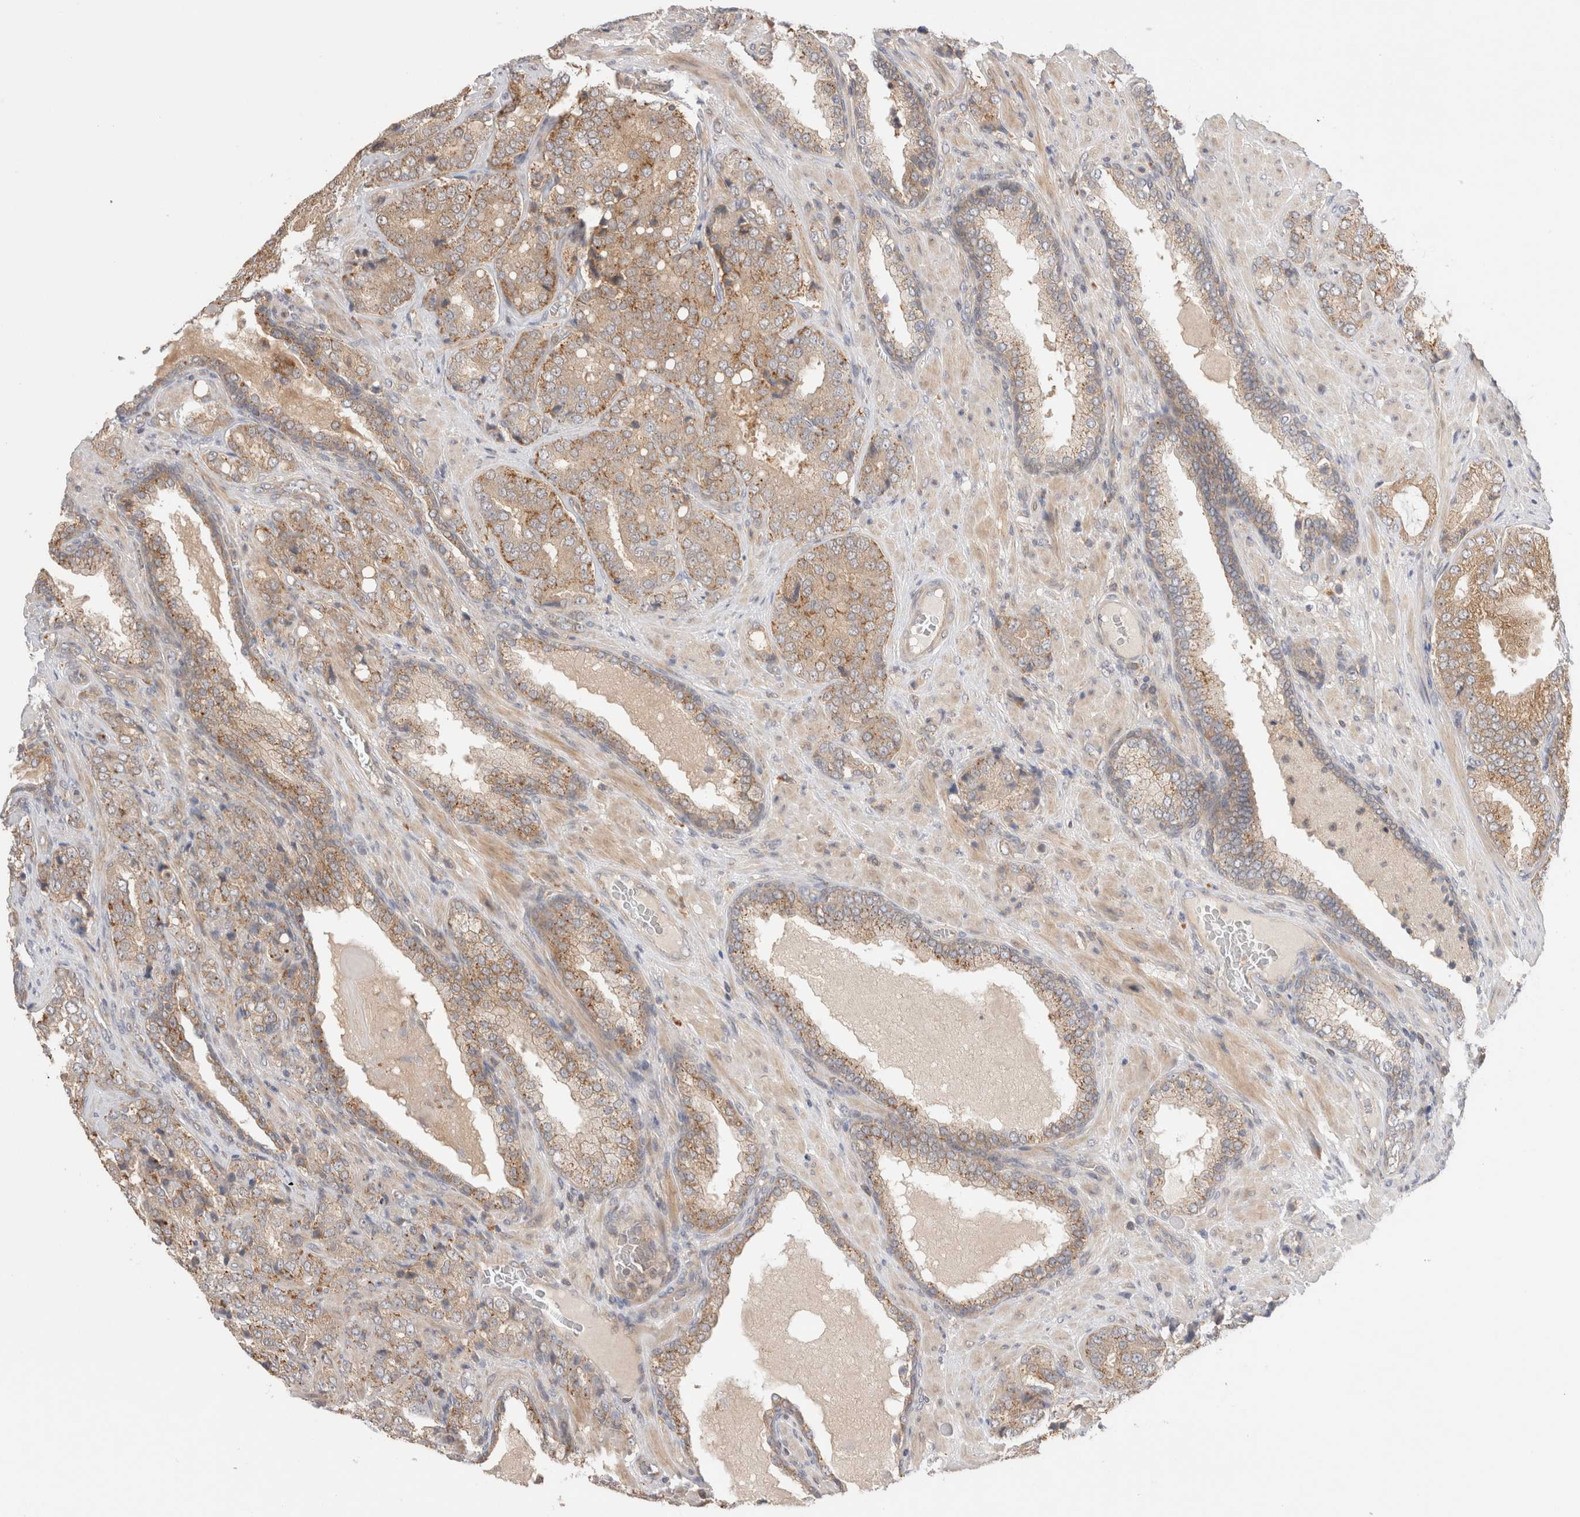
{"staining": {"intensity": "moderate", "quantity": ">75%", "location": "cytoplasmic/membranous"}, "tissue": "prostate cancer", "cell_type": "Tumor cells", "image_type": "cancer", "snomed": [{"axis": "morphology", "description": "Adenocarcinoma, High grade"}, {"axis": "topography", "description": "Prostate"}], "caption": "Protein expression by immunohistochemistry (IHC) shows moderate cytoplasmic/membranous staining in about >75% of tumor cells in prostate cancer.", "gene": "VPS28", "patient": {"sex": "male", "age": 50}}